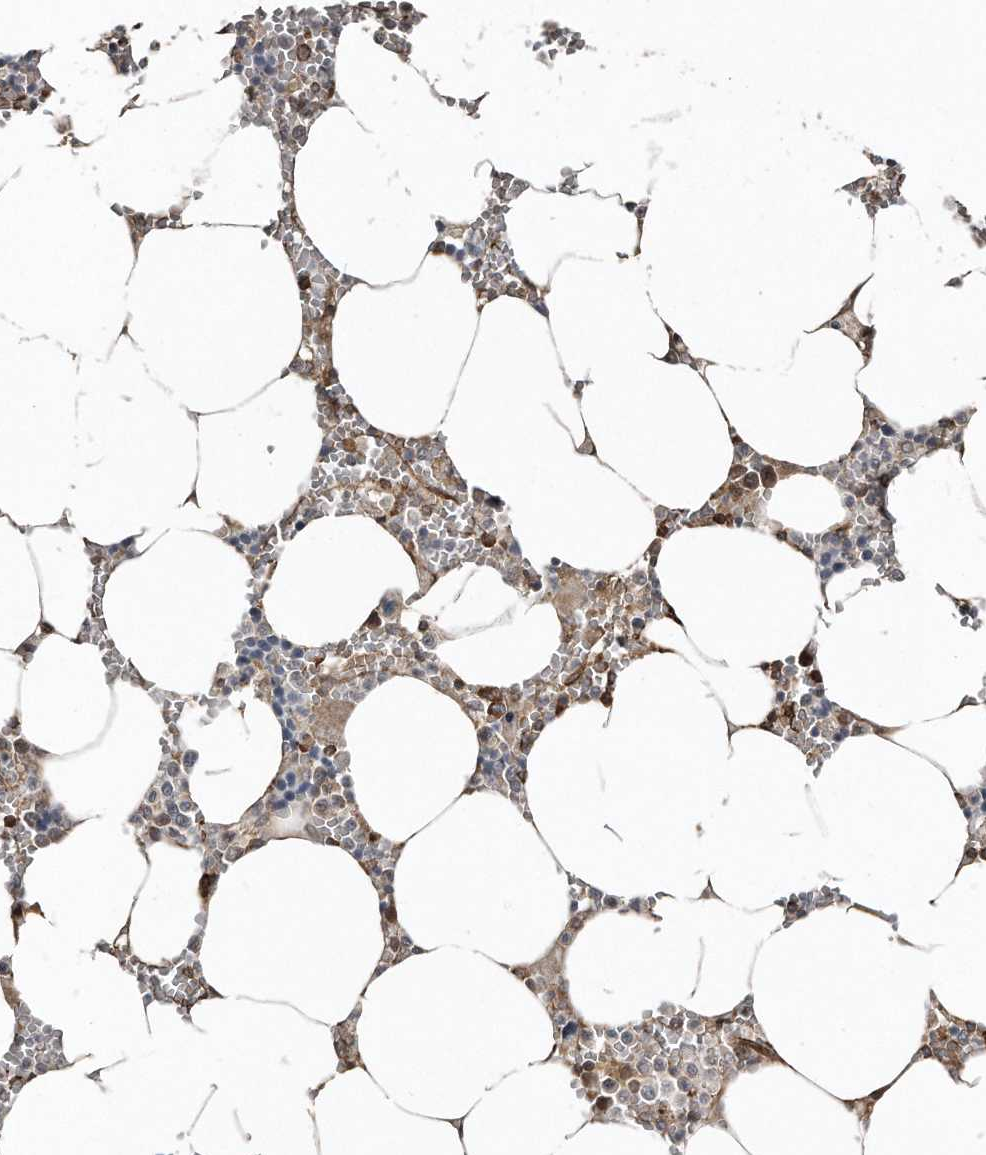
{"staining": {"intensity": "moderate", "quantity": "<25%", "location": "cytoplasmic/membranous"}, "tissue": "bone marrow", "cell_type": "Hematopoietic cells", "image_type": "normal", "snomed": [{"axis": "morphology", "description": "Normal tissue, NOS"}, {"axis": "topography", "description": "Bone marrow"}], "caption": "Immunohistochemistry (DAB) staining of normal human bone marrow exhibits moderate cytoplasmic/membranous protein positivity in about <25% of hematopoietic cells.", "gene": "SNAP47", "patient": {"sex": "male", "age": 70}}